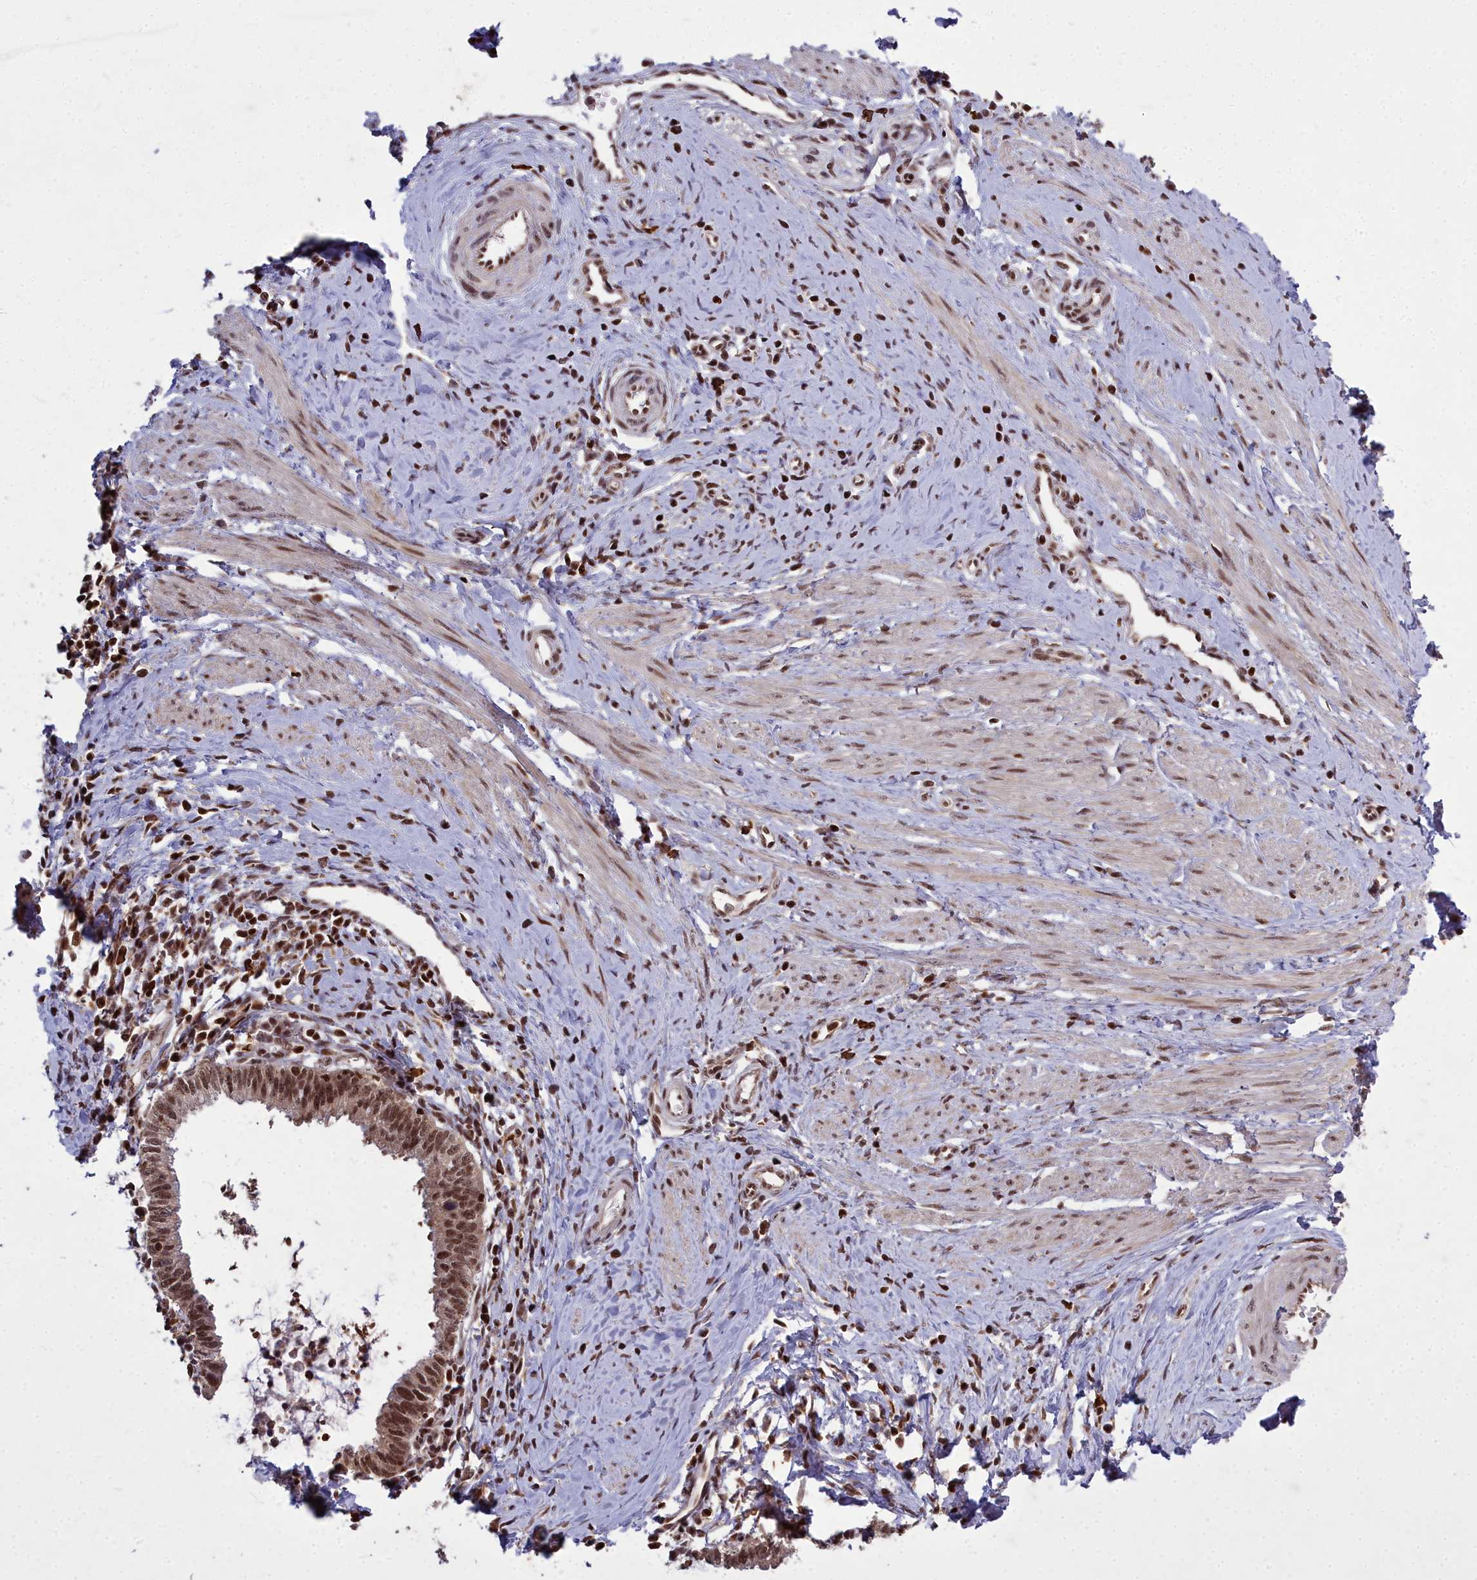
{"staining": {"intensity": "moderate", "quantity": ">75%", "location": "nuclear"}, "tissue": "cervical cancer", "cell_type": "Tumor cells", "image_type": "cancer", "snomed": [{"axis": "morphology", "description": "Adenocarcinoma, NOS"}, {"axis": "topography", "description": "Cervix"}], "caption": "Cervical cancer (adenocarcinoma) stained with immunohistochemistry (IHC) displays moderate nuclear positivity in about >75% of tumor cells.", "gene": "GMEB1", "patient": {"sex": "female", "age": 36}}